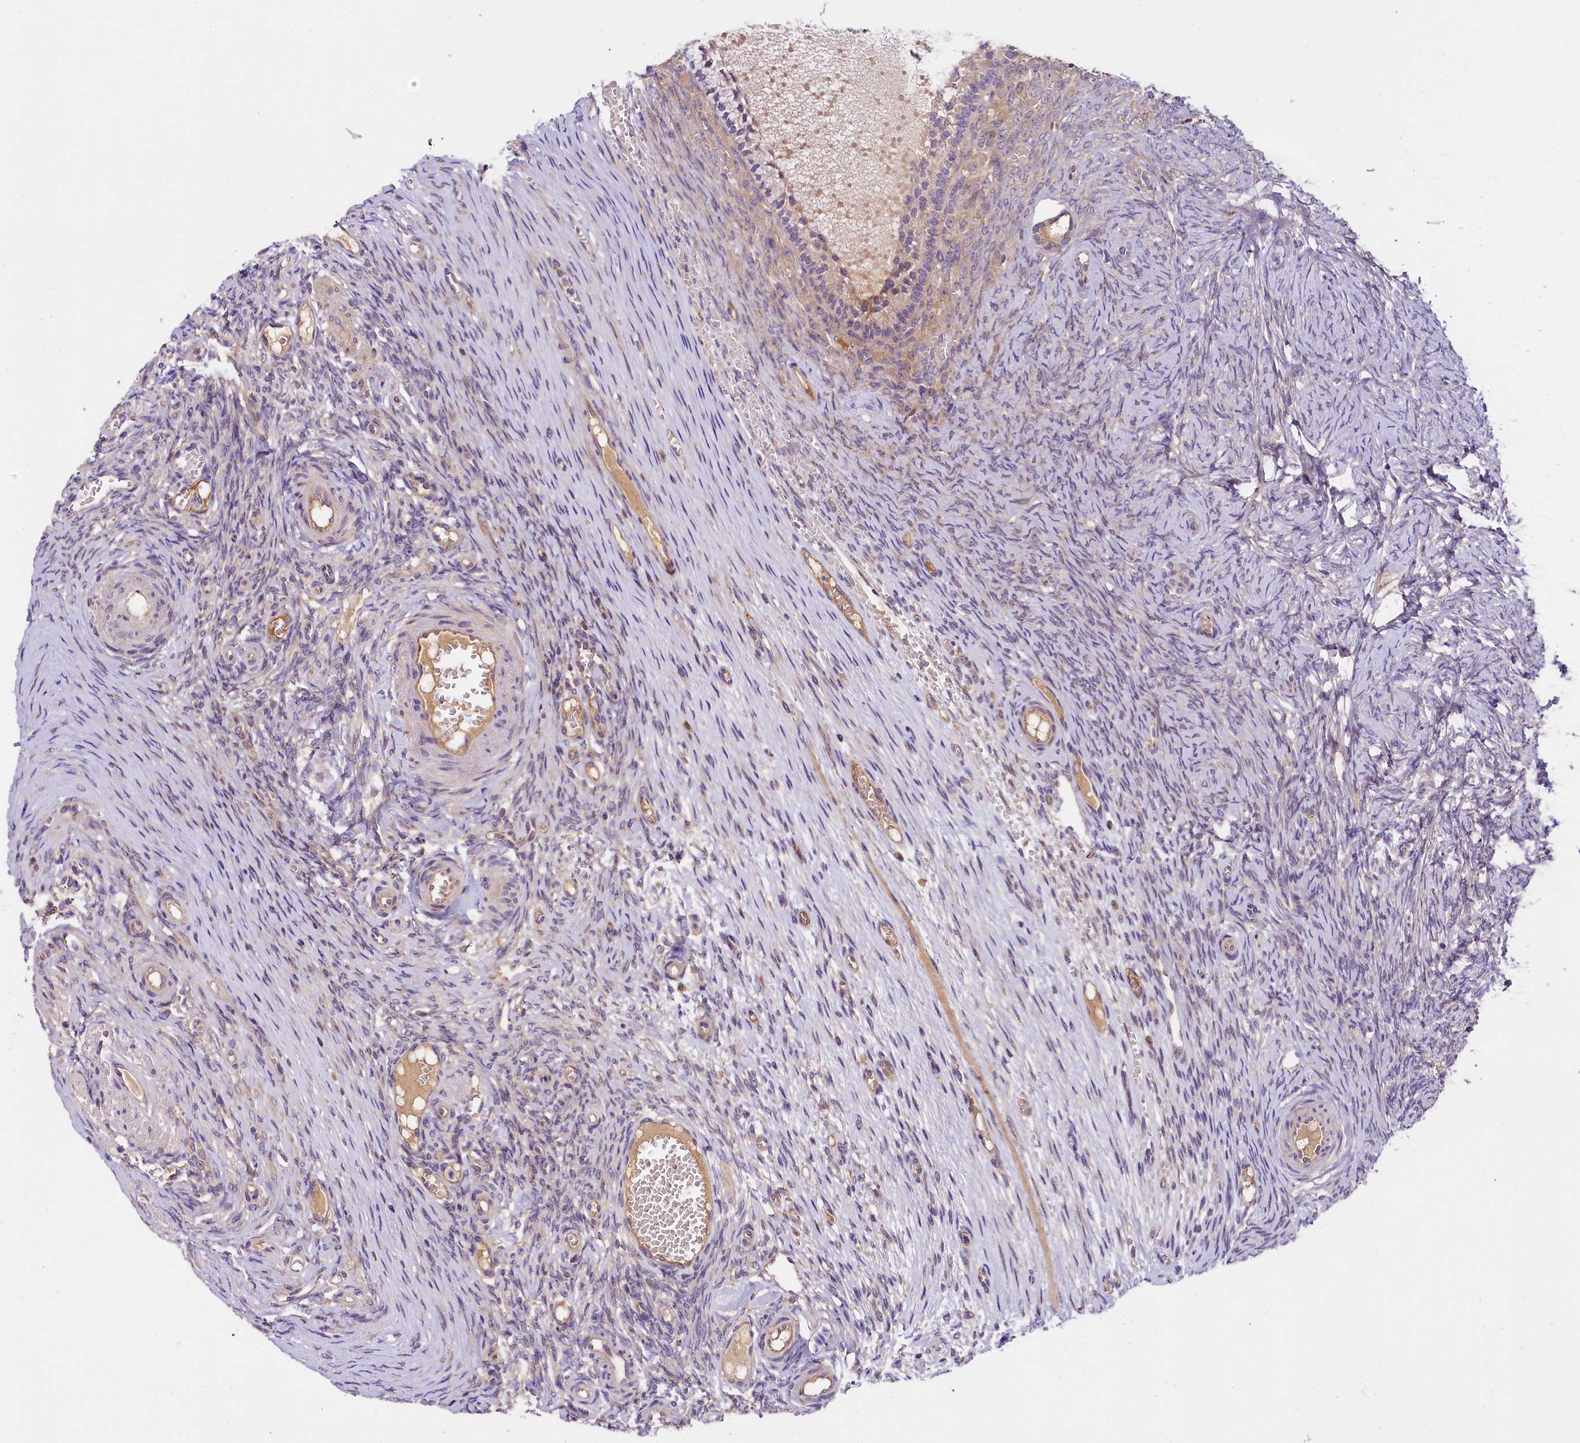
{"staining": {"intensity": "negative", "quantity": "none", "location": "none"}, "tissue": "ovary", "cell_type": "Follicle cells", "image_type": "normal", "snomed": [{"axis": "morphology", "description": "Adenocarcinoma, NOS"}, {"axis": "topography", "description": "Endometrium"}], "caption": "Immunohistochemical staining of normal human ovary reveals no significant positivity in follicle cells. (DAB (3,3'-diaminobenzidine) IHC, high magnification).", "gene": "UBXN6", "patient": {"sex": "female", "age": 32}}